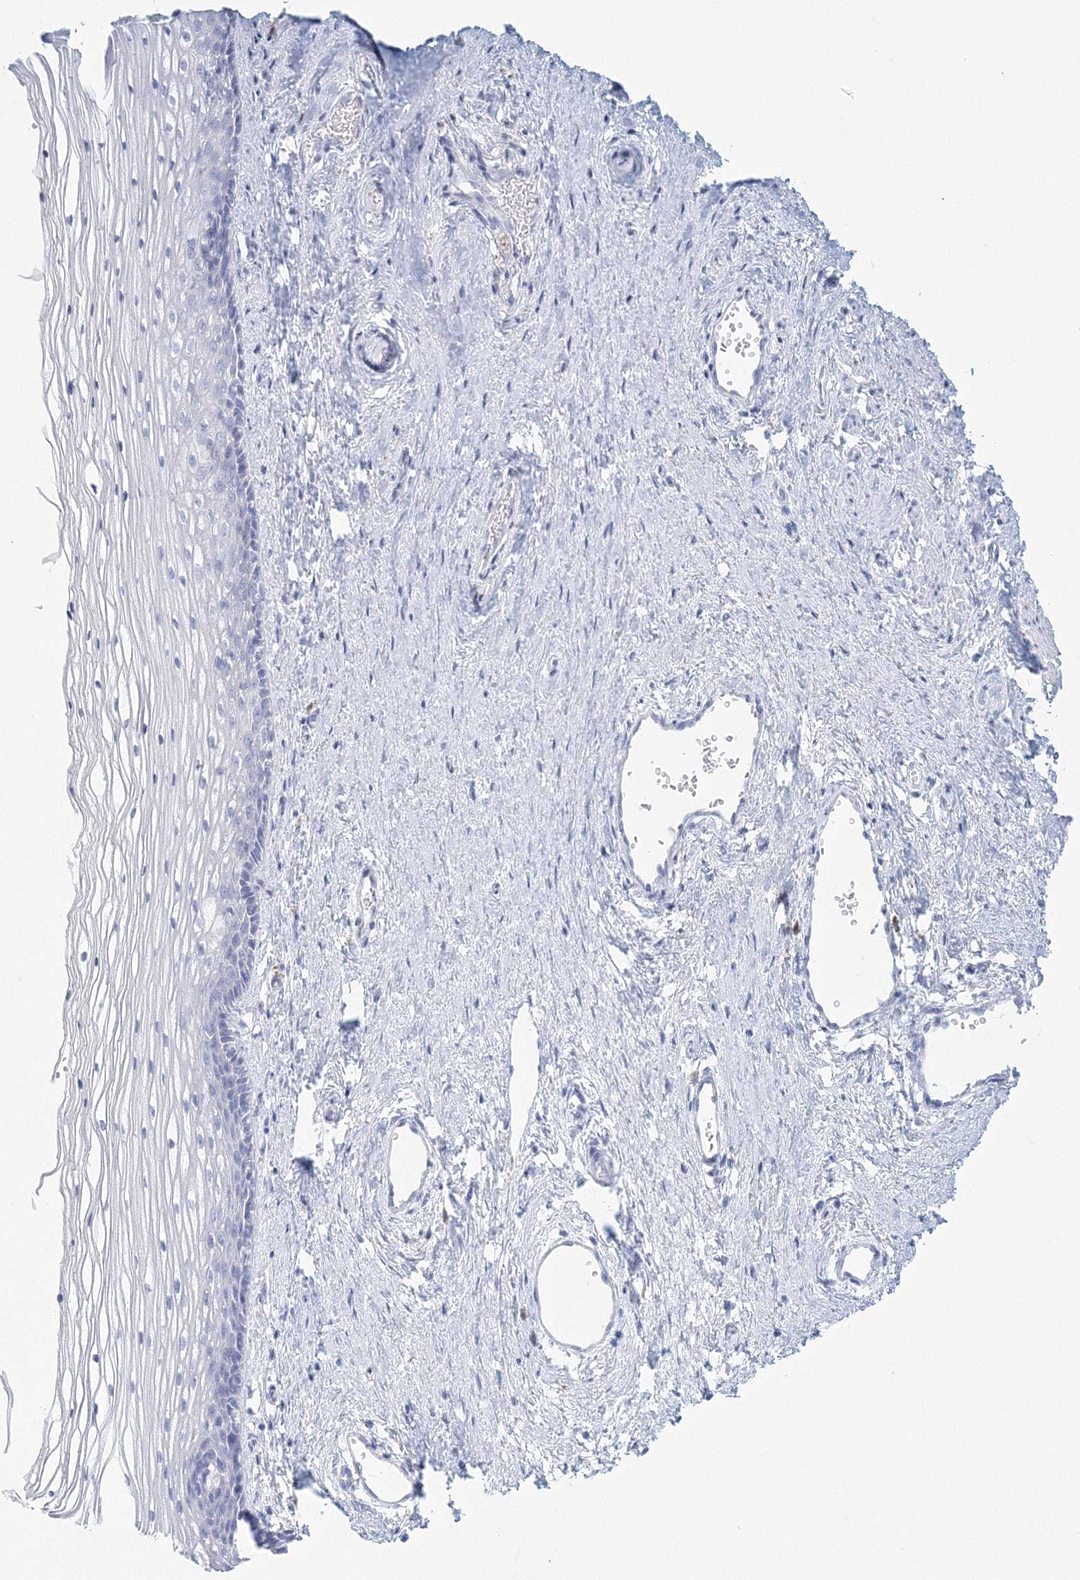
{"staining": {"intensity": "negative", "quantity": "none", "location": "none"}, "tissue": "vagina", "cell_type": "Squamous epithelial cells", "image_type": "normal", "snomed": [{"axis": "morphology", "description": "Normal tissue, NOS"}, {"axis": "topography", "description": "Vagina"}], "caption": "High magnification brightfield microscopy of normal vagina stained with DAB (3,3'-diaminobenzidine) (brown) and counterstained with hematoxylin (blue): squamous epithelial cells show no significant expression. The staining is performed using DAB brown chromogen with nuclei counter-stained in using hematoxylin.", "gene": "VSIG1", "patient": {"sex": "female", "age": 46}}